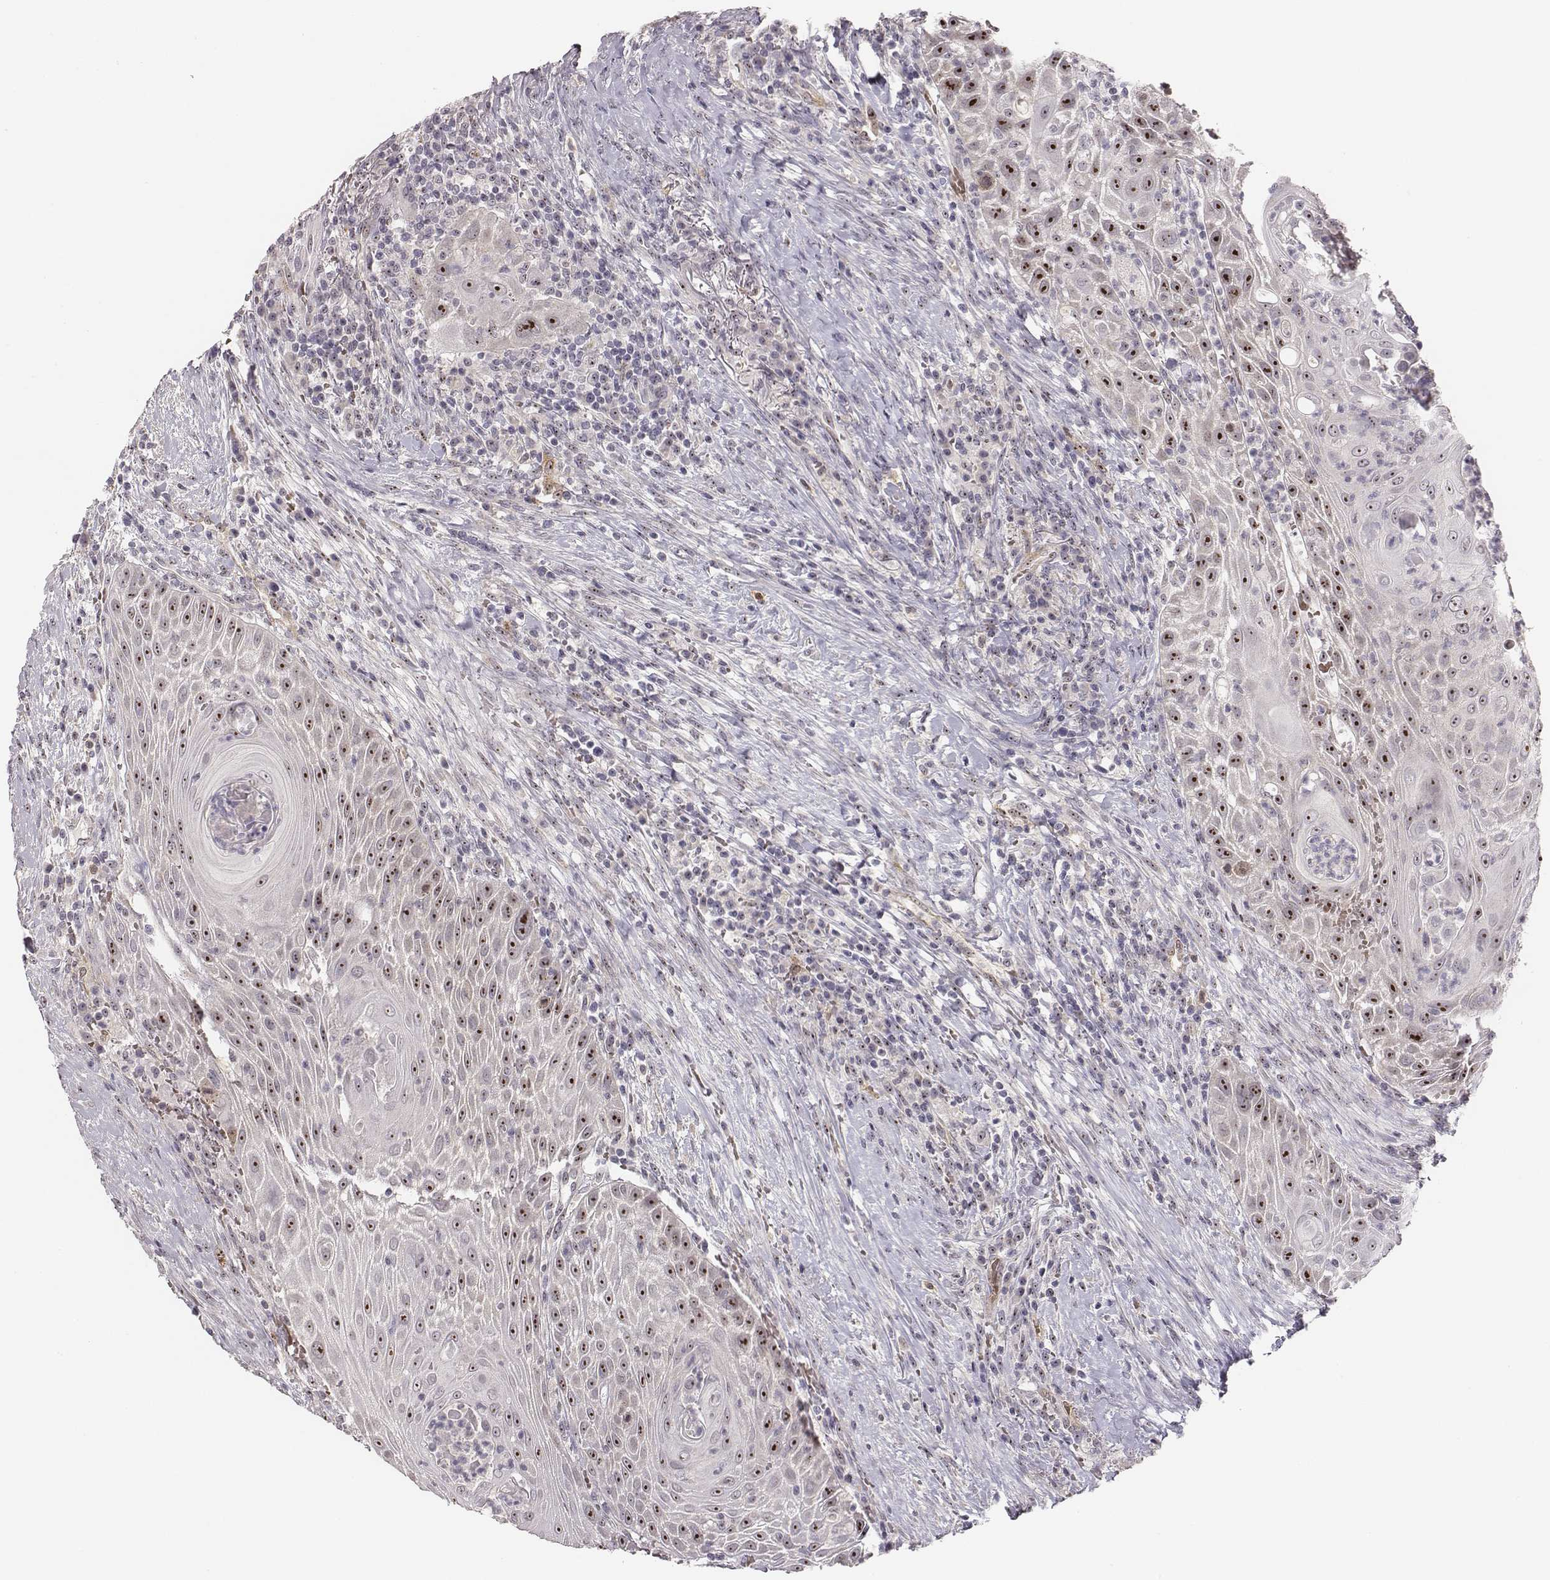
{"staining": {"intensity": "strong", "quantity": ">75%", "location": "nuclear"}, "tissue": "head and neck cancer", "cell_type": "Tumor cells", "image_type": "cancer", "snomed": [{"axis": "morphology", "description": "Squamous cell carcinoma, NOS"}, {"axis": "topography", "description": "Head-Neck"}], "caption": "This is an image of IHC staining of head and neck squamous cell carcinoma, which shows strong expression in the nuclear of tumor cells.", "gene": "NIFK", "patient": {"sex": "male", "age": 69}}